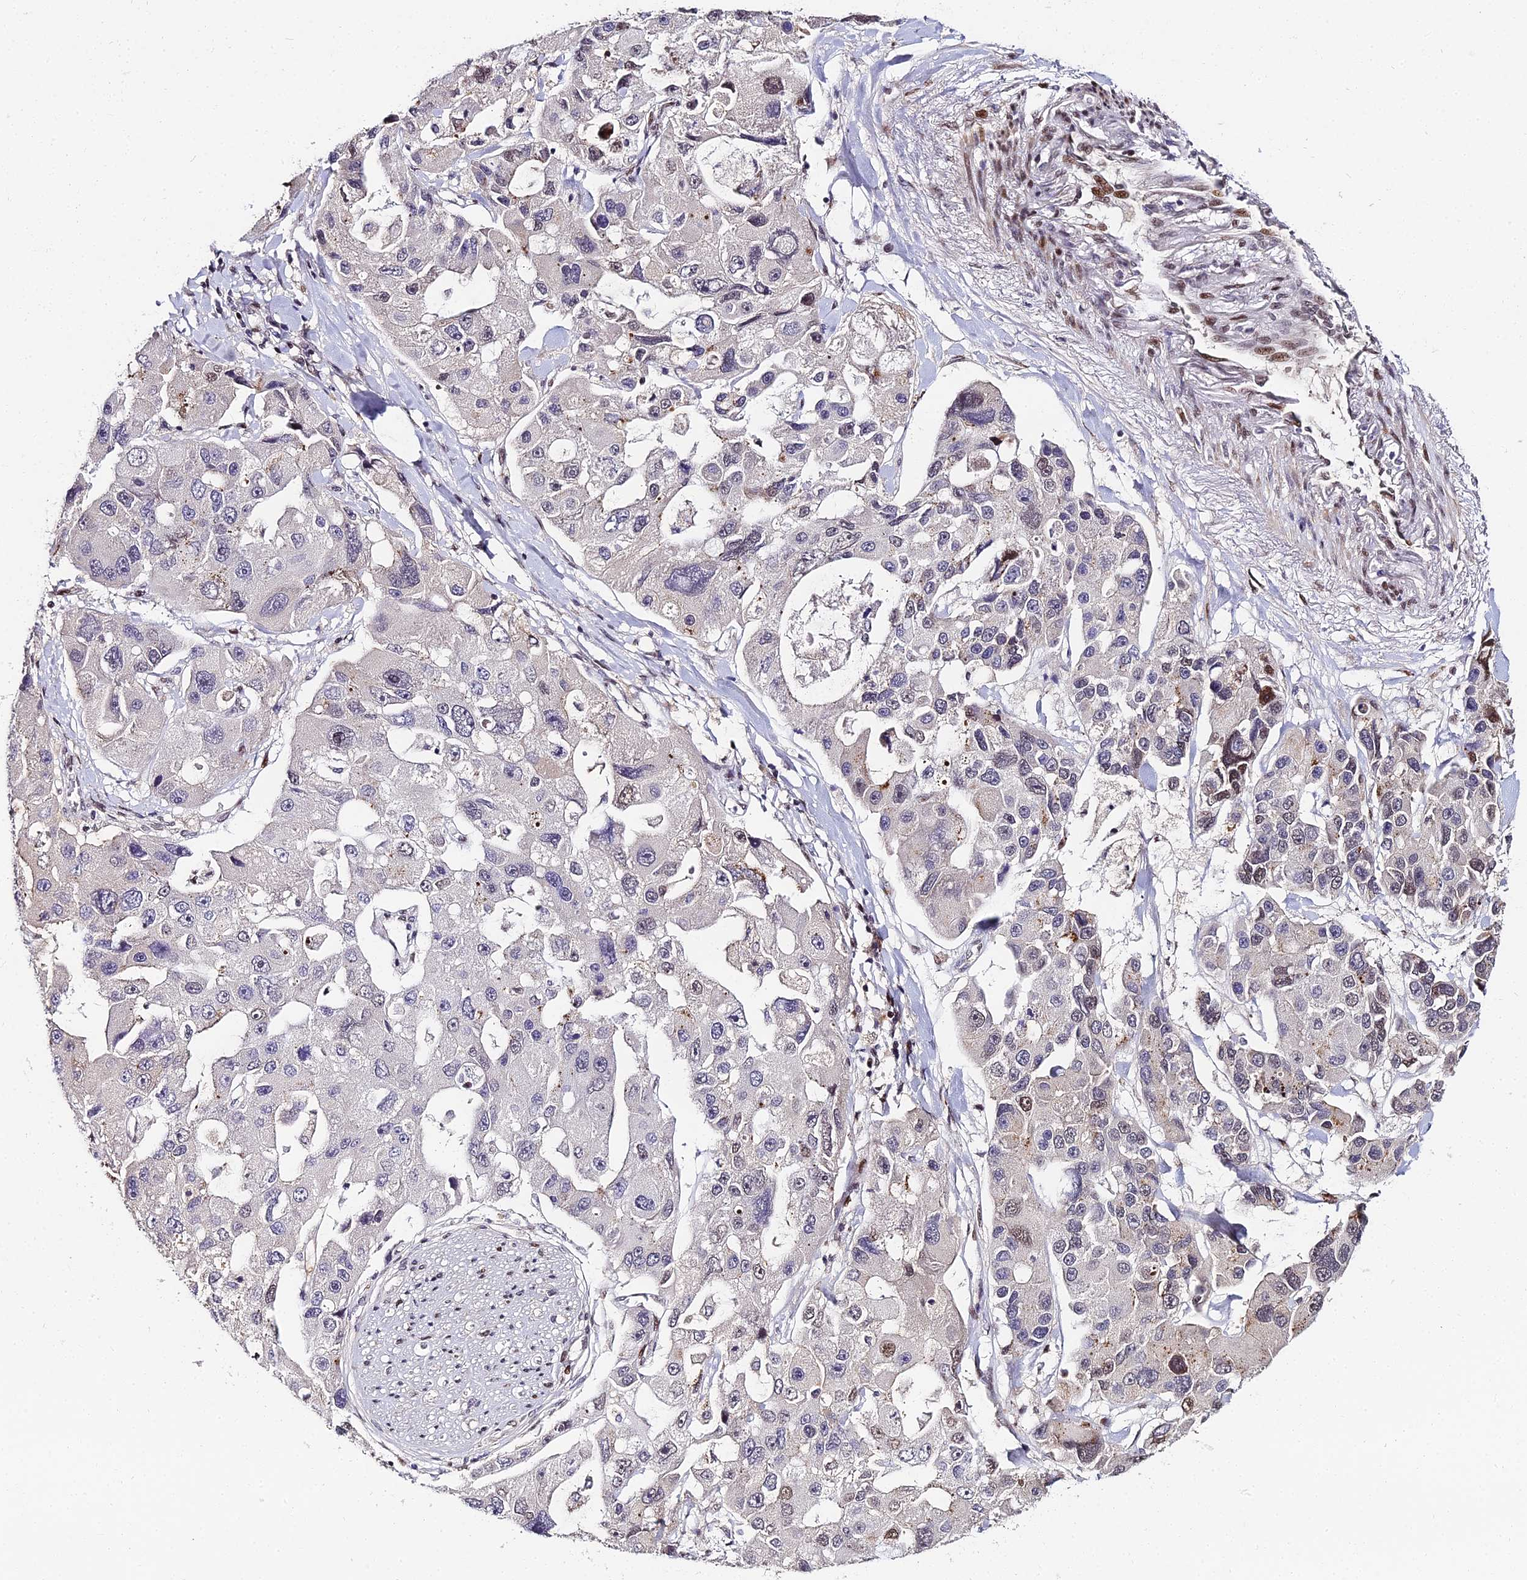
{"staining": {"intensity": "moderate", "quantity": "25%-75%", "location": "cytoplasmic/membranous,nuclear"}, "tissue": "lung cancer", "cell_type": "Tumor cells", "image_type": "cancer", "snomed": [{"axis": "morphology", "description": "Adenocarcinoma, NOS"}, {"axis": "topography", "description": "Lung"}], "caption": "The immunohistochemical stain labels moderate cytoplasmic/membranous and nuclear expression in tumor cells of lung cancer tissue. (IHC, brightfield microscopy, high magnification).", "gene": "ZNF707", "patient": {"sex": "female", "age": 54}}